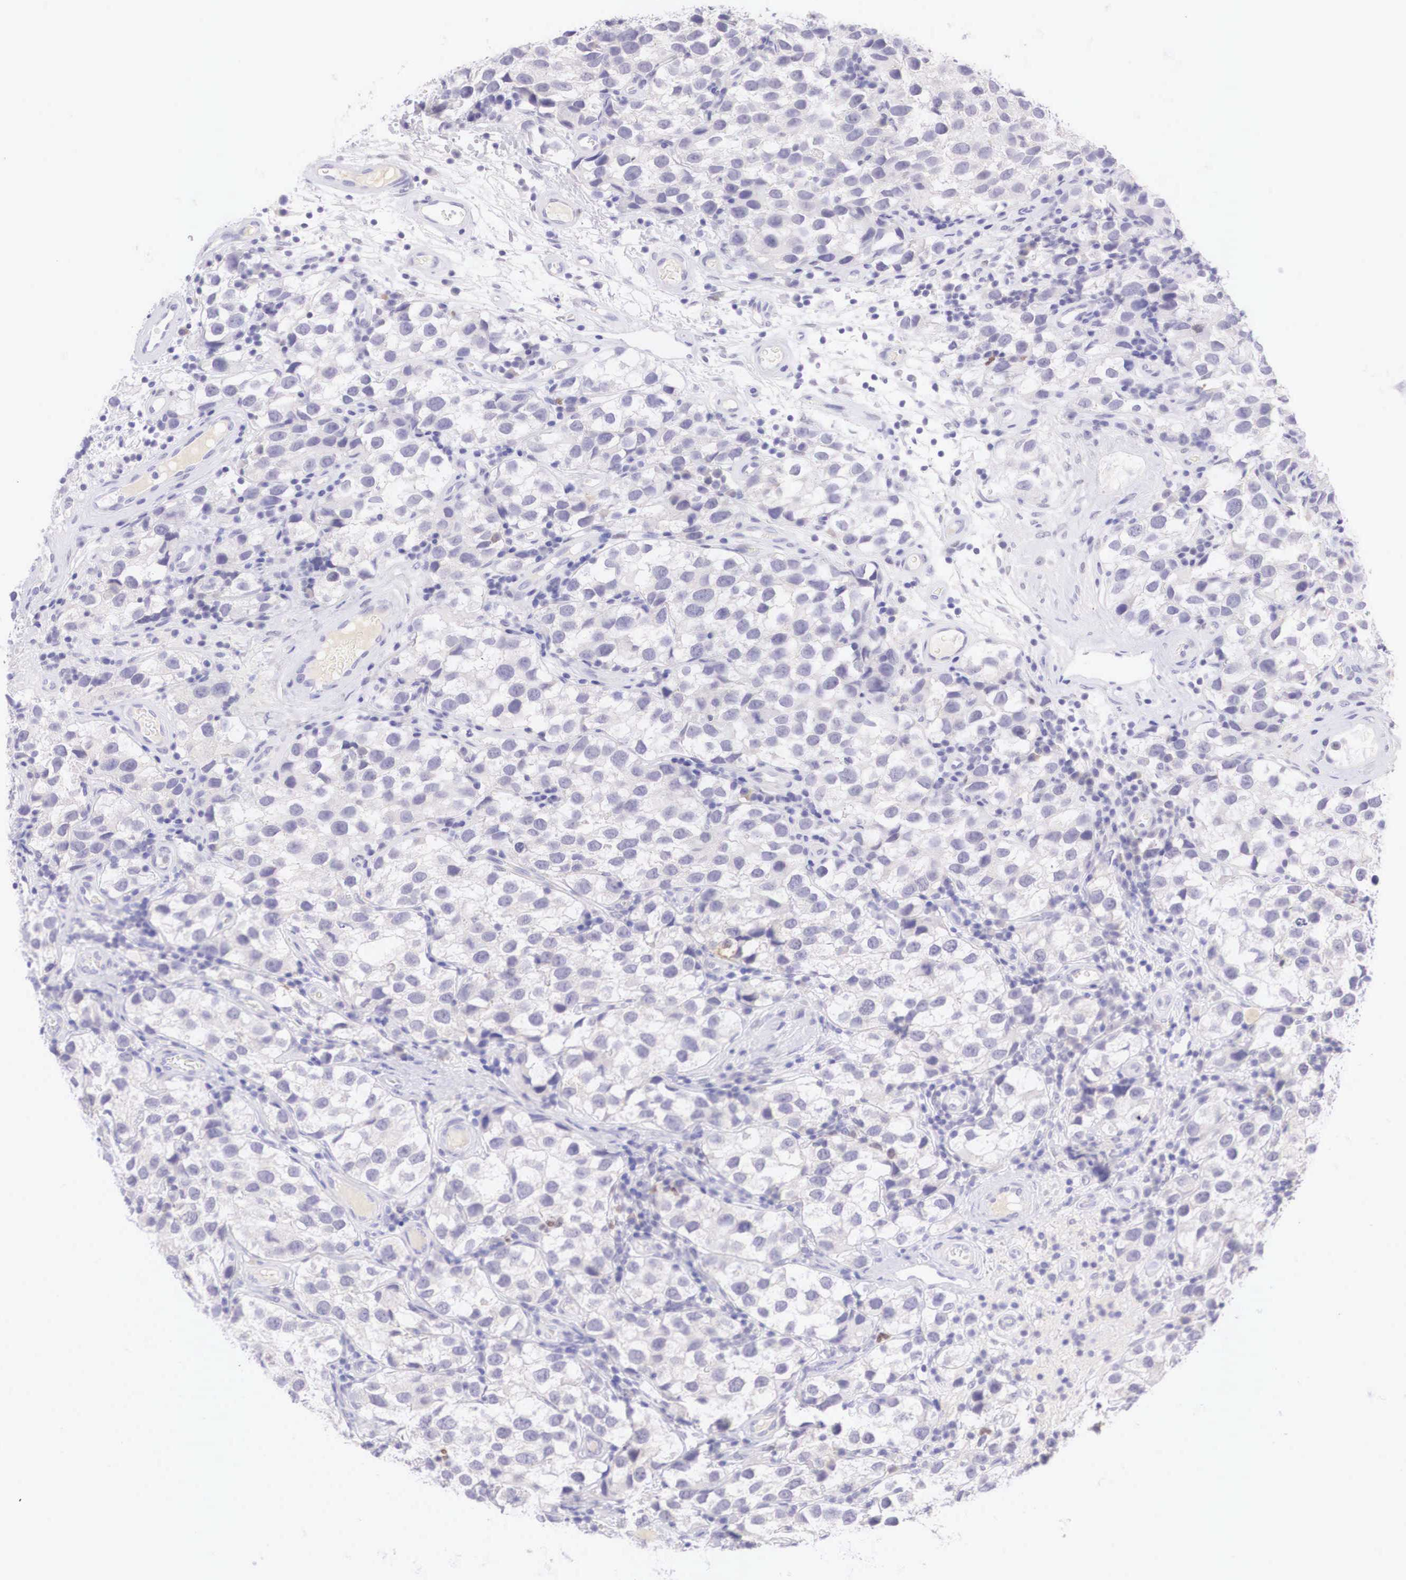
{"staining": {"intensity": "negative", "quantity": "none", "location": "none"}, "tissue": "testis cancer", "cell_type": "Tumor cells", "image_type": "cancer", "snomed": [{"axis": "morphology", "description": "Seminoma, NOS"}, {"axis": "topography", "description": "Testis"}], "caption": "A photomicrograph of testis seminoma stained for a protein displays no brown staining in tumor cells.", "gene": "BCL6", "patient": {"sex": "male", "age": 39}}